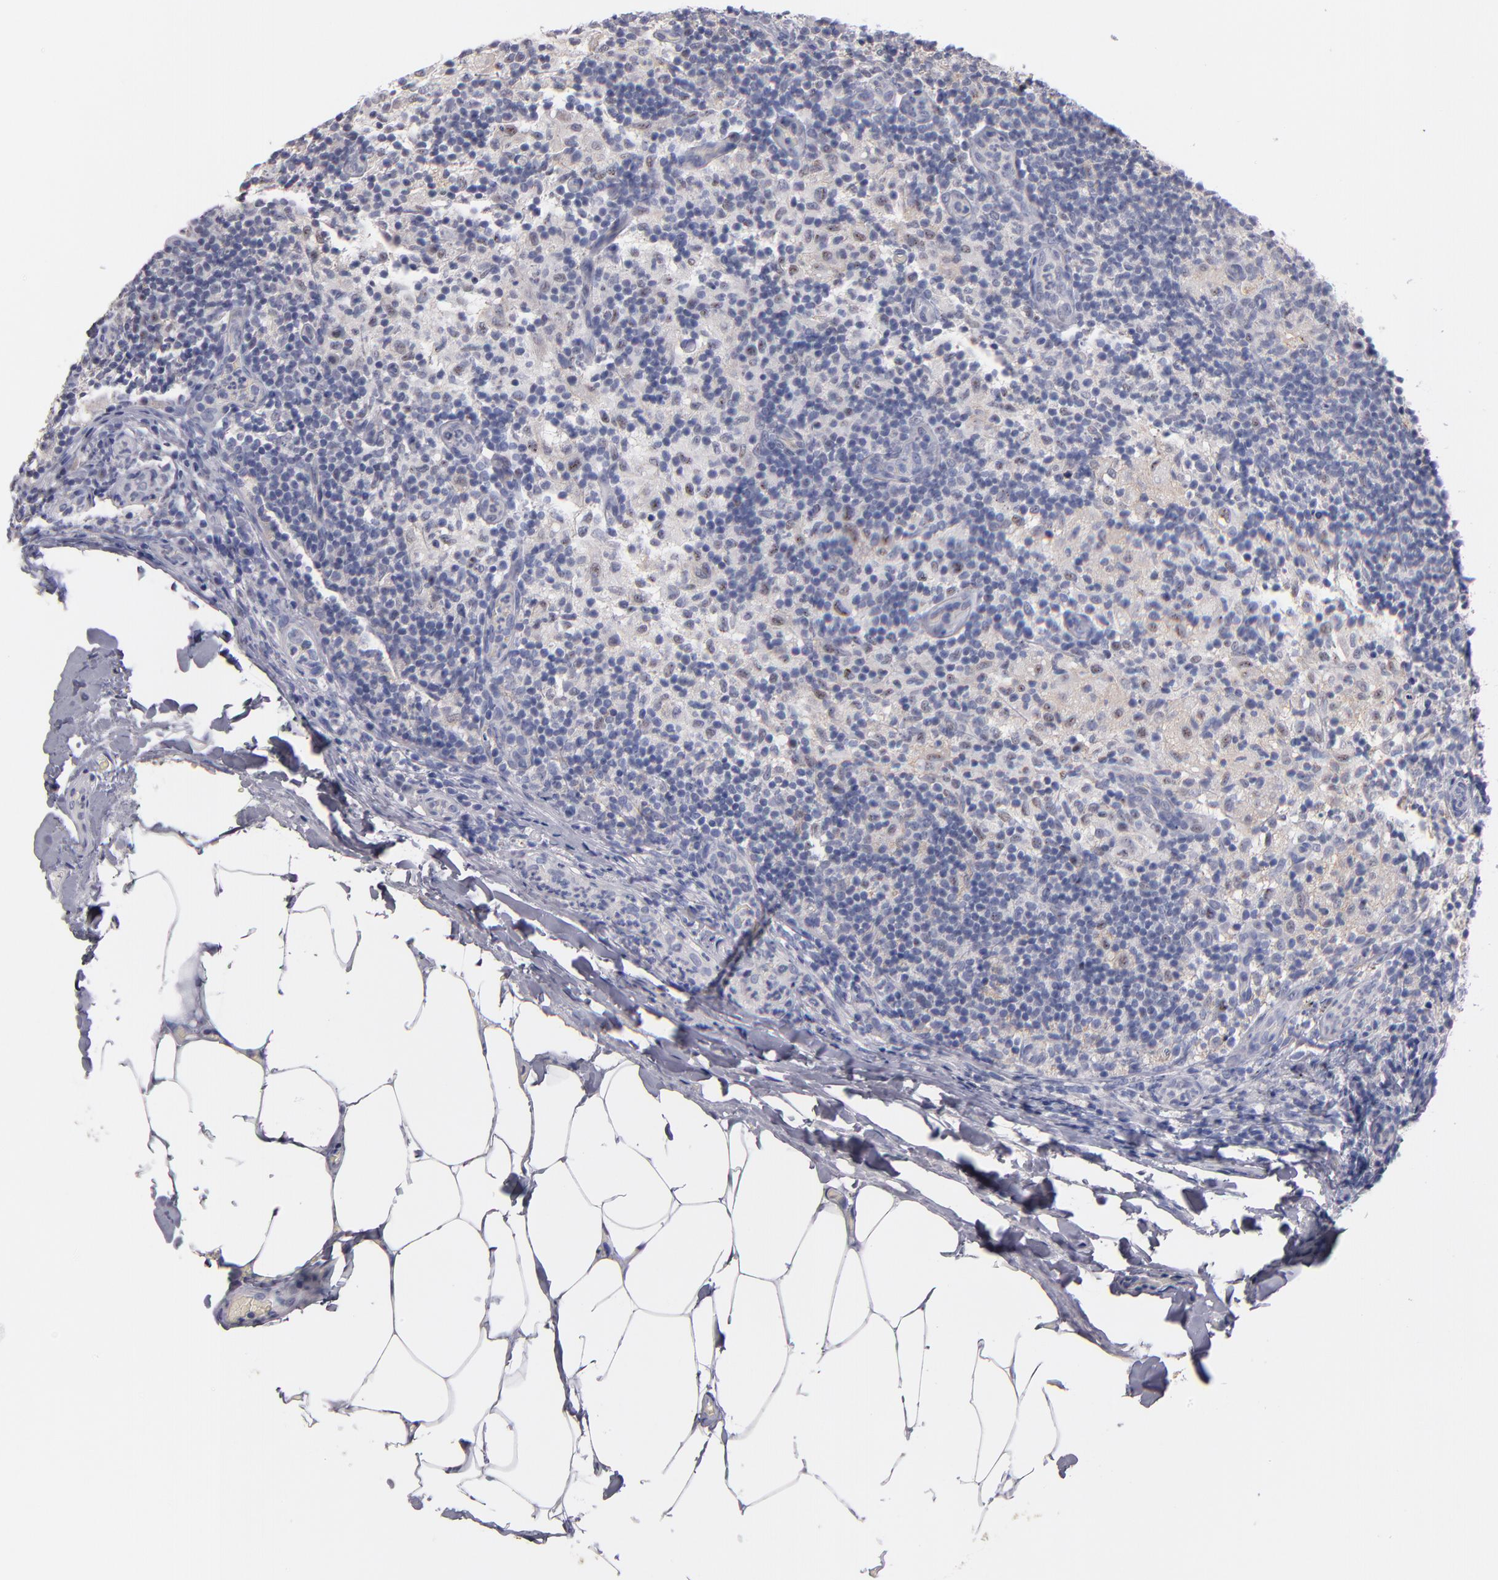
{"staining": {"intensity": "moderate", "quantity": "25%-75%", "location": "nuclear"}, "tissue": "lymph node", "cell_type": "Germinal center cells", "image_type": "normal", "snomed": [{"axis": "morphology", "description": "Normal tissue, NOS"}, {"axis": "morphology", "description": "Inflammation, NOS"}, {"axis": "topography", "description": "Lymph node"}], "caption": "A medium amount of moderate nuclear positivity is seen in approximately 25%-75% of germinal center cells in benign lymph node. The protein is shown in brown color, while the nuclei are stained blue.", "gene": "RAF1", "patient": {"sex": "male", "age": 46}}